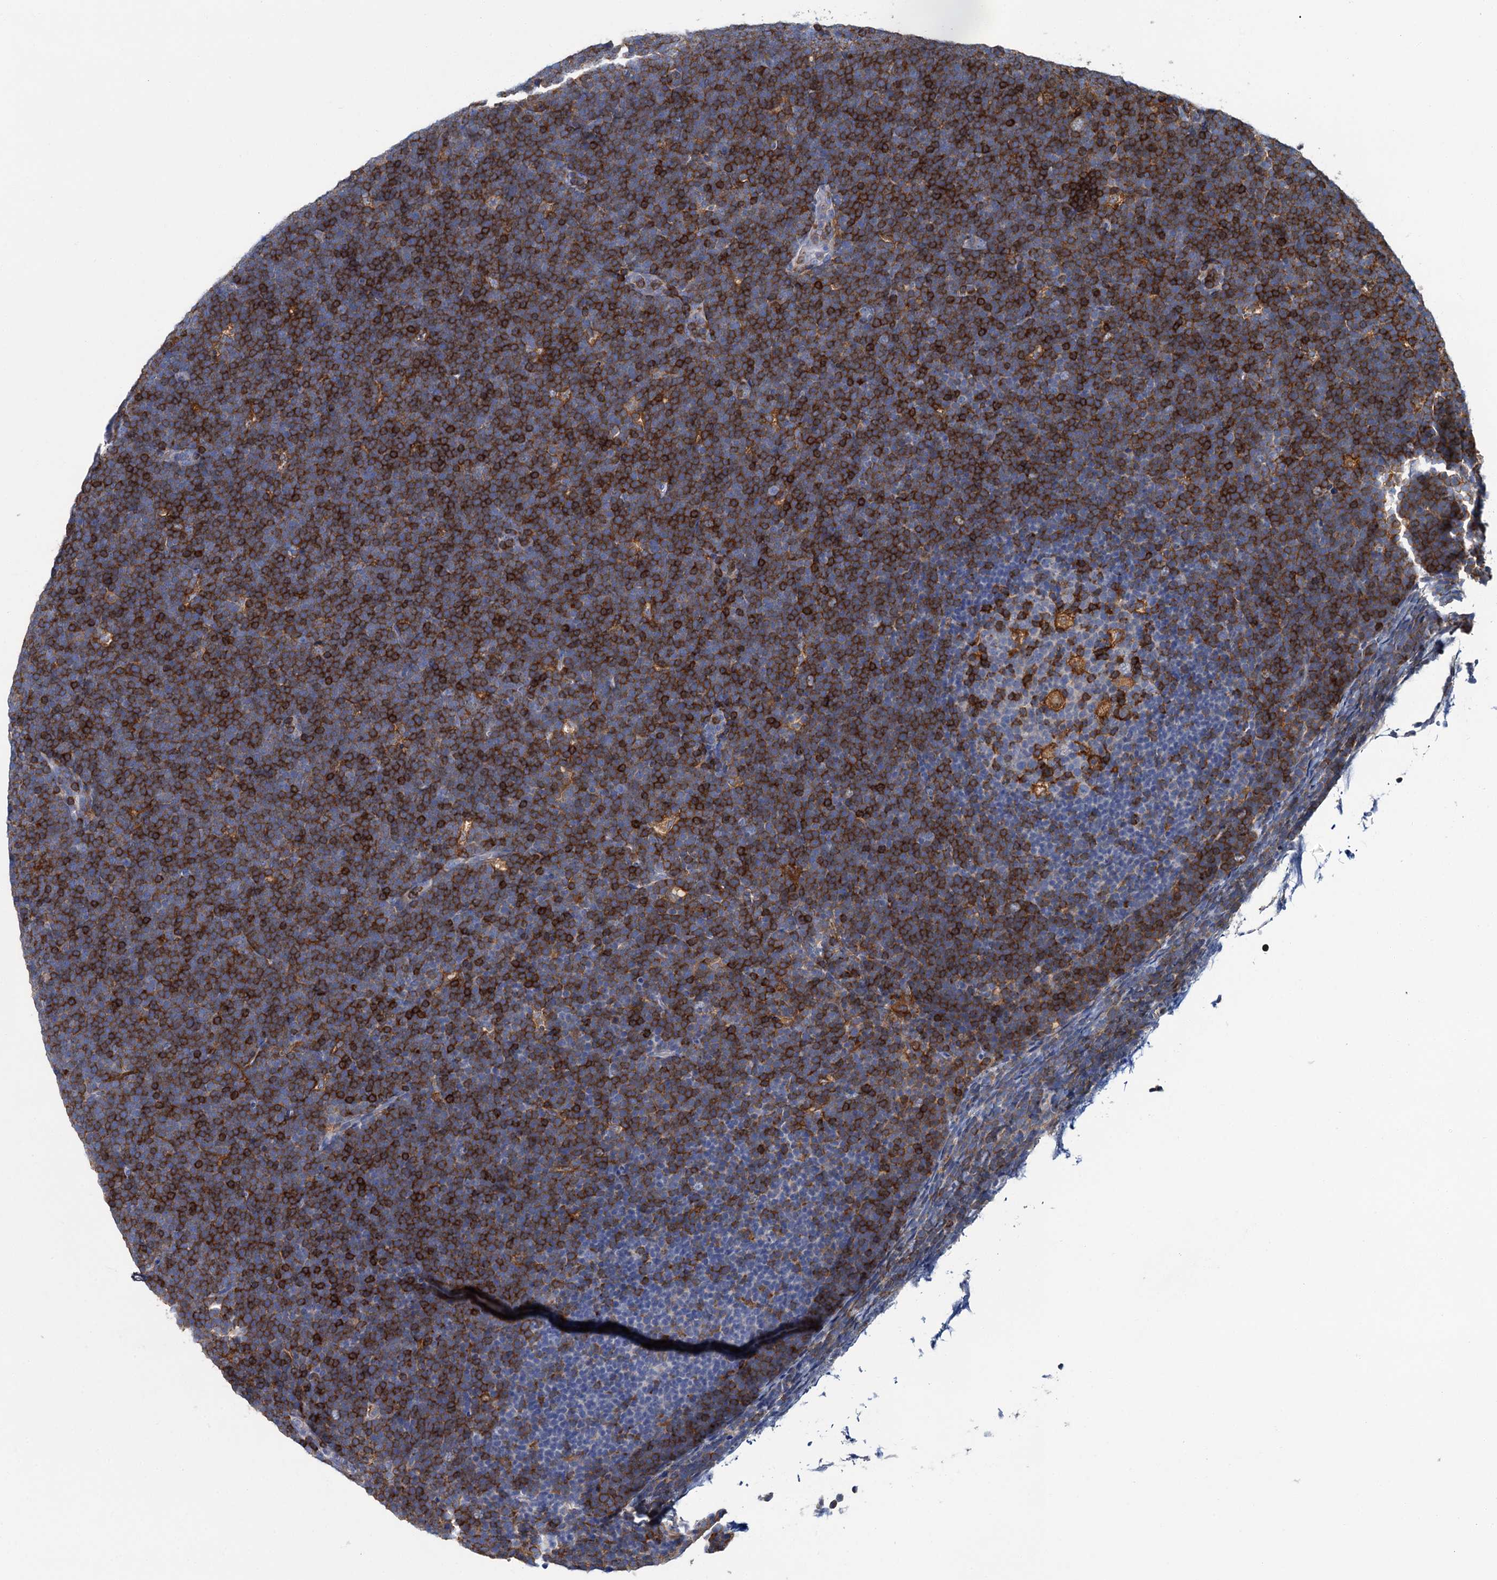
{"staining": {"intensity": "strong", "quantity": ">75%", "location": "cytoplasmic/membranous"}, "tissue": "lymphoma", "cell_type": "Tumor cells", "image_type": "cancer", "snomed": [{"axis": "morphology", "description": "Malignant lymphoma, non-Hodgkin's type, High grade"}, {"axis": "topography", "description": "Lymph node"}], "caption": "Immunohistochemistry micrograph of neoplastic tissue: human malignant lymphoma, non-Hodgkin's type (high-grade) stained using immunohistochemistry (IHC) shows high levels of strong protein expression localized specifically in the cytoplasmic/membranous of tumor cells, appearing as a cytoplasmic/membranous brown color.", "gene": "FGFR2", "patient": {"sex": "male", "age": 13}}